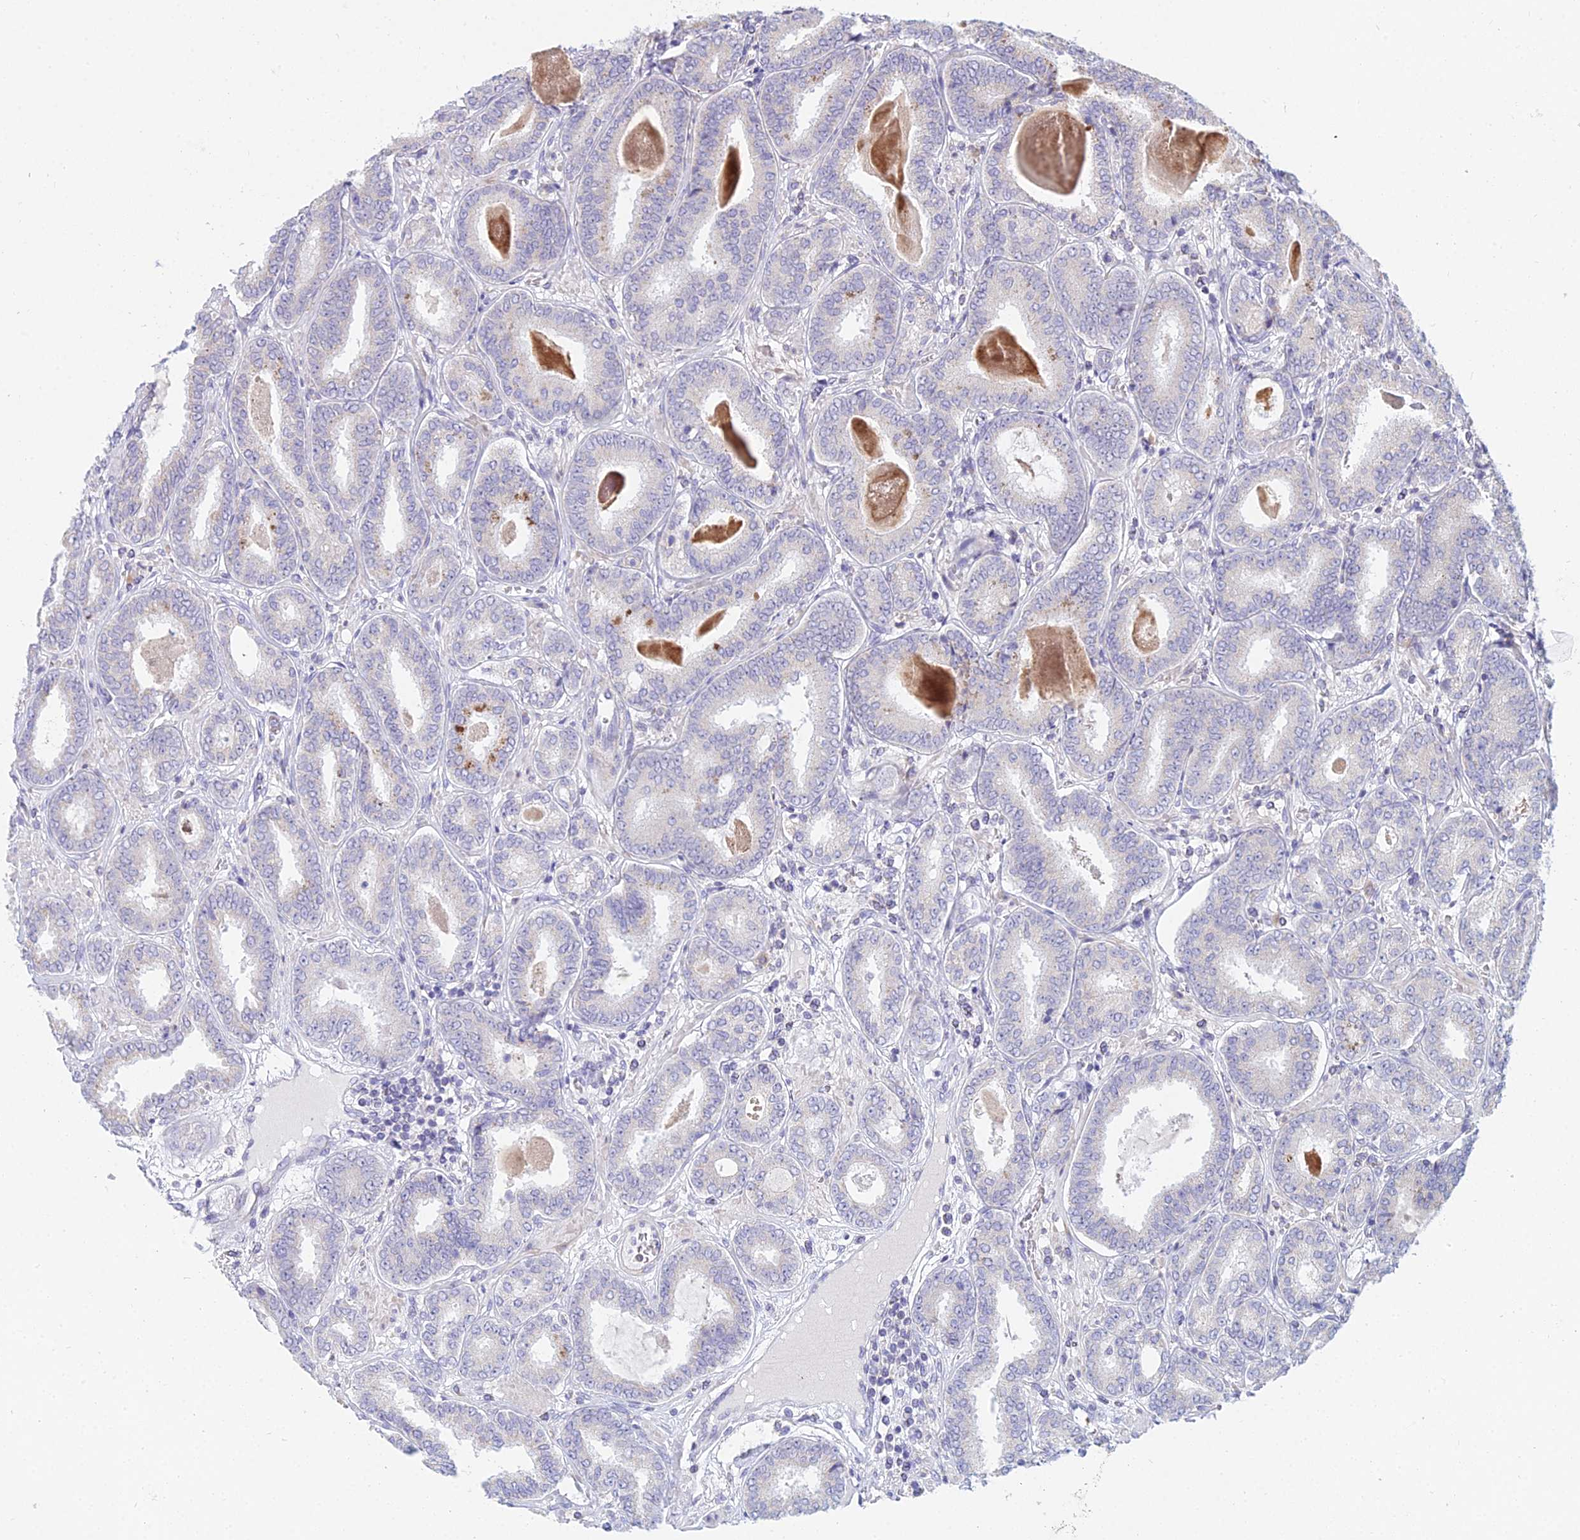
{"staining": {"intensity": "negative", "quantity": "none", "location": "none"}, "tissue": "prostate cancer", "cell_type": "Tumor cells", "image_type": "cancer", "snomed": [{"axis": "morphology", "description": "Adenocarcinoma, High grade"}, {"axis": "topography", "description": "Prostate"}], "caption": "There is no significant staining in tumor cells of prostate cancer. The staining is performed using DAB brown chromogen with nuclei counter-stained in using hematoxylin.", "gene": "CFAP206", "patient": {"sex": "male", "age": 72}}